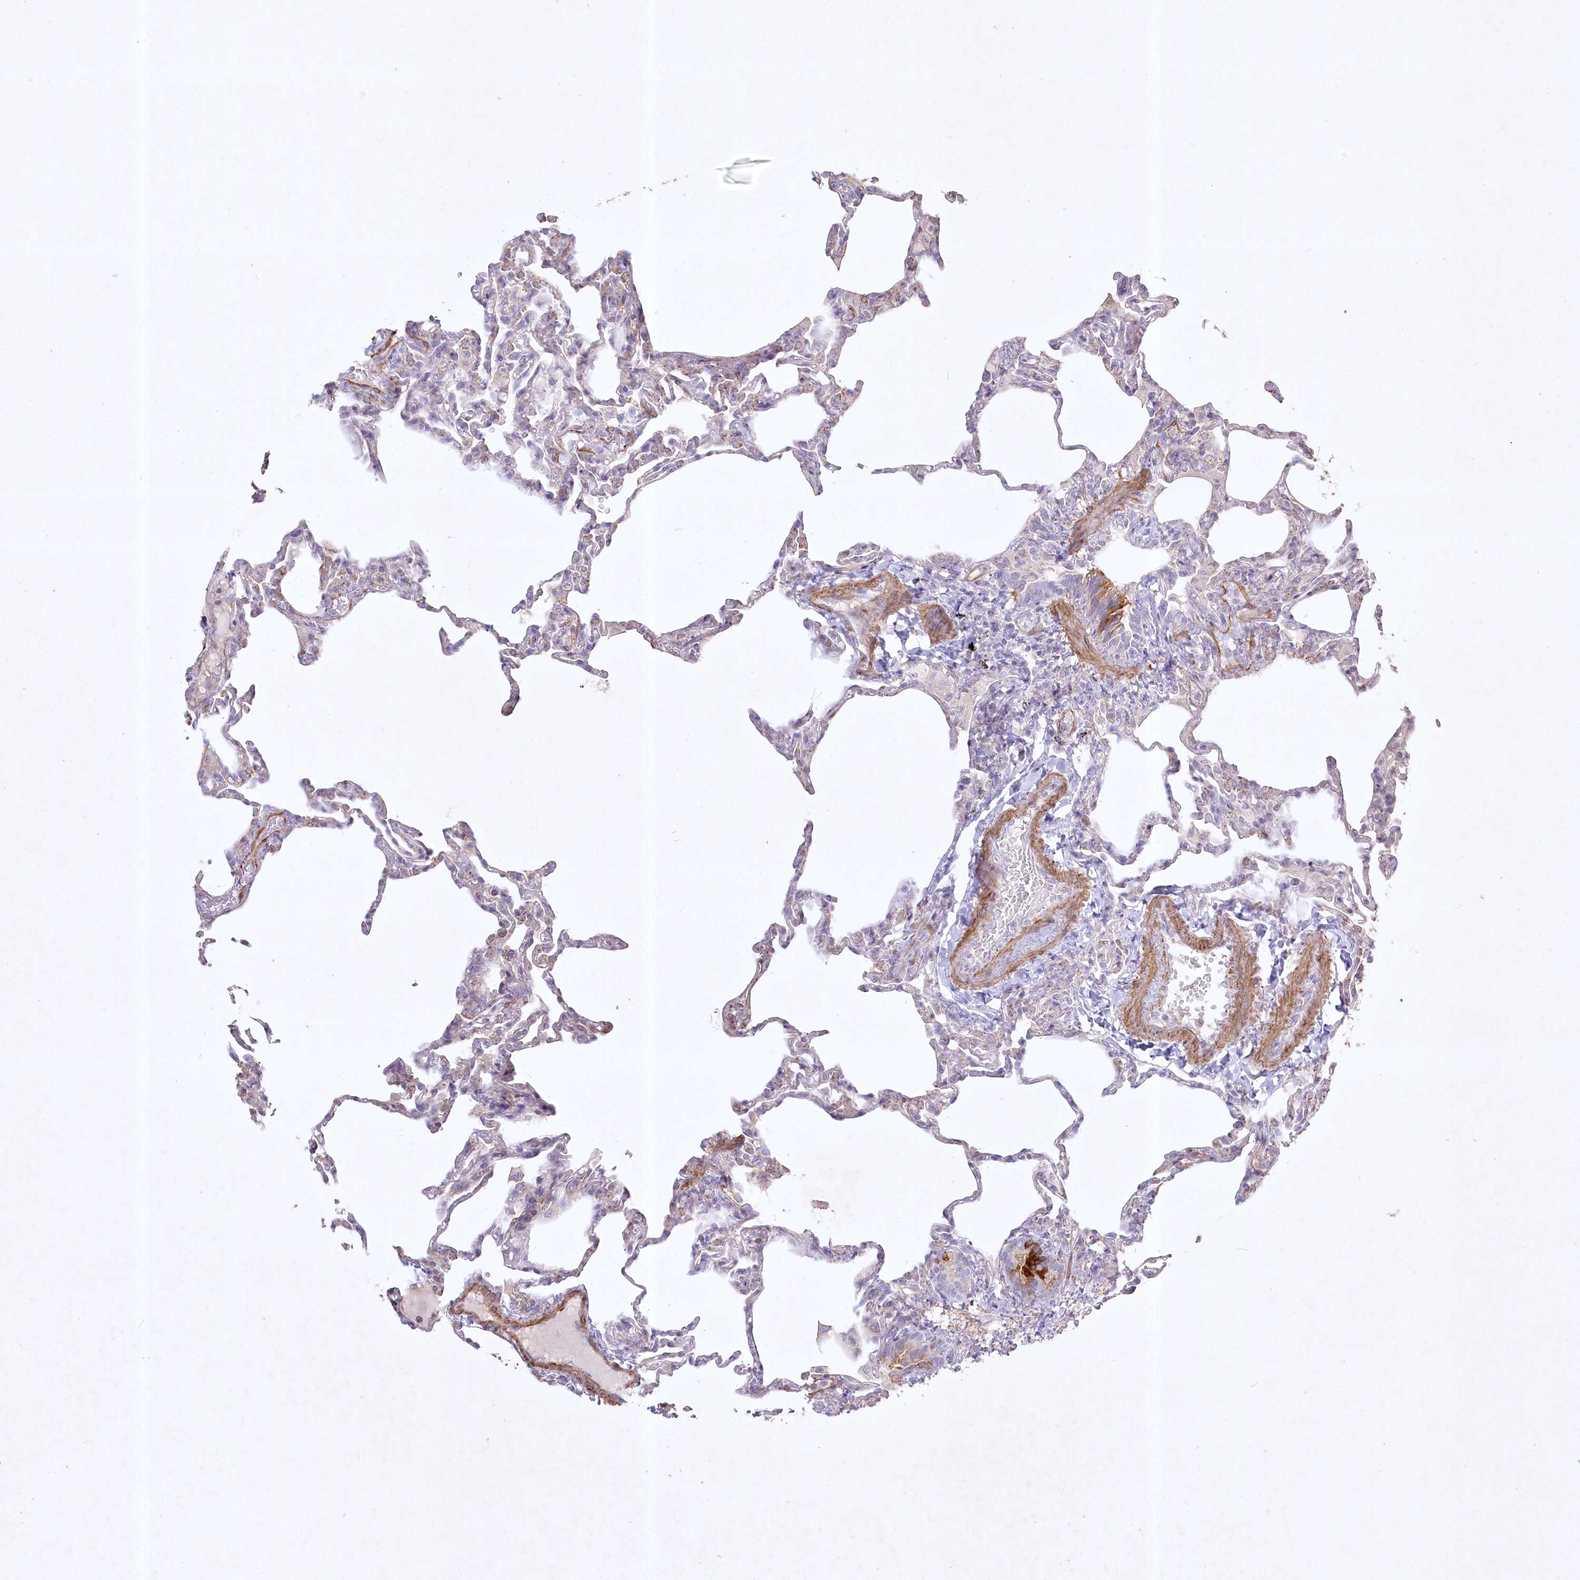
{"staining": {"intensity": "negative", "quantity": "none", "location": "none"}, "tissue": "lung", "cell_type": "Alveolar cells", "image_type": "normal", "snomed": [{"axis": "morphology", "description": "Normal tissue, NOS"}, {"axis": "topography", "description": "Lung"}], "caption": "The immunohistochemistry (IHC) image has no significant staining in alveolar cells of lung.", "gene": "INPP4B", "patient": {"sex": "male", "age": 20}}